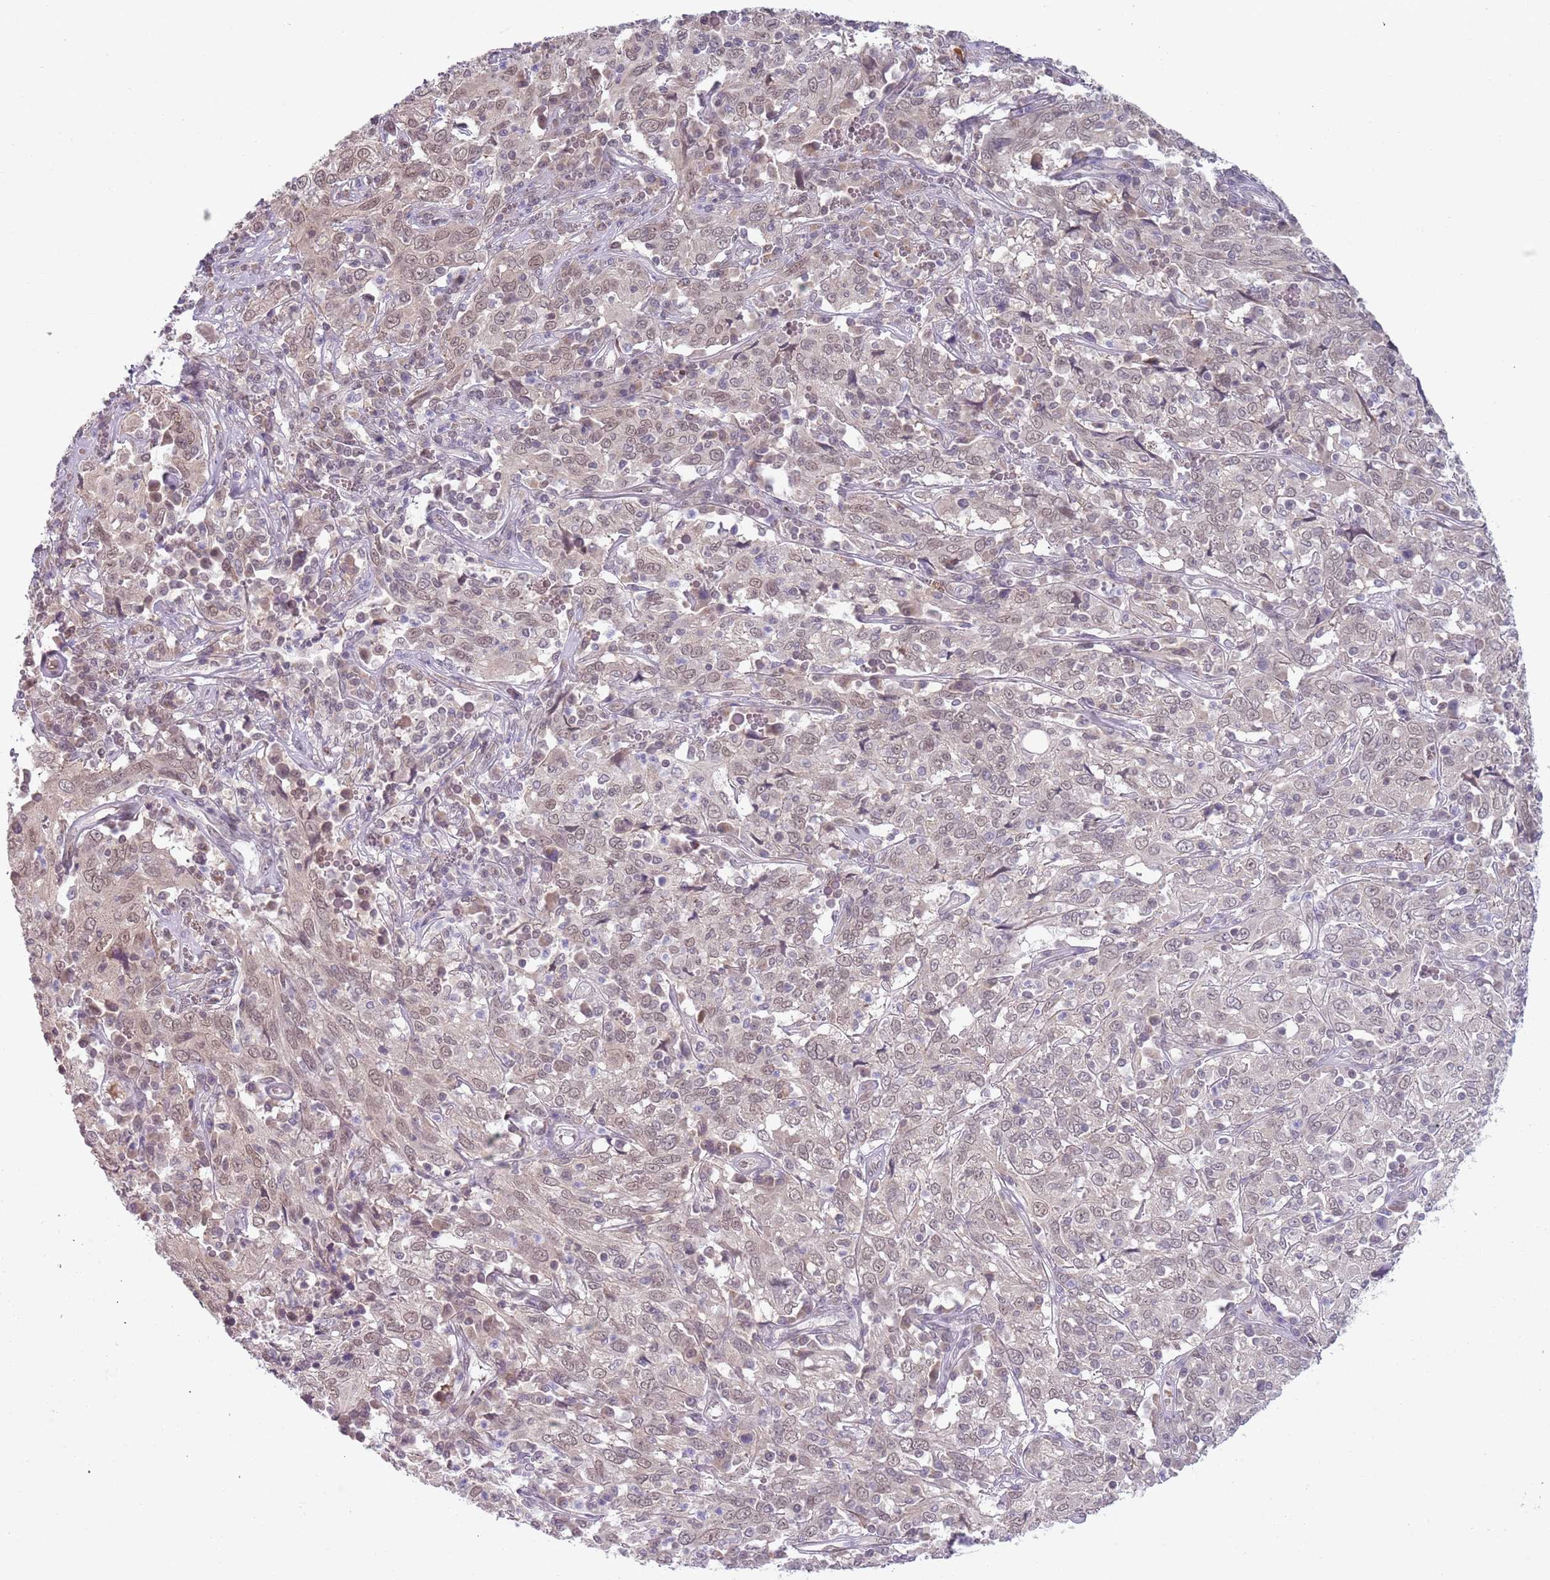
{"staining": {"intensity": "weak", "quantity": "25%-75%", "location": "nuclear"}, "tissue": "cervical cancer", "cell_type": "Tumor cells", "image_type": "cancer", "snomed": [{"axis": "morphology", "description": "Squamous cell carcinoma, NOS"}, {"axis": "topography", "description": "Cervix"}], "caption": "Immunohistochemistry (IHC) histopathology image of neoplastic tissue: squamous cell carcinoma (cervical) stained using immunohistochemistry exhibits low levels of weak protein expression localized specifically in the nuclear of tumor cells, appearing as a nuclear brown color.", "gene": "TM2D1", "patient": {"sex": "female", "age": 46}}